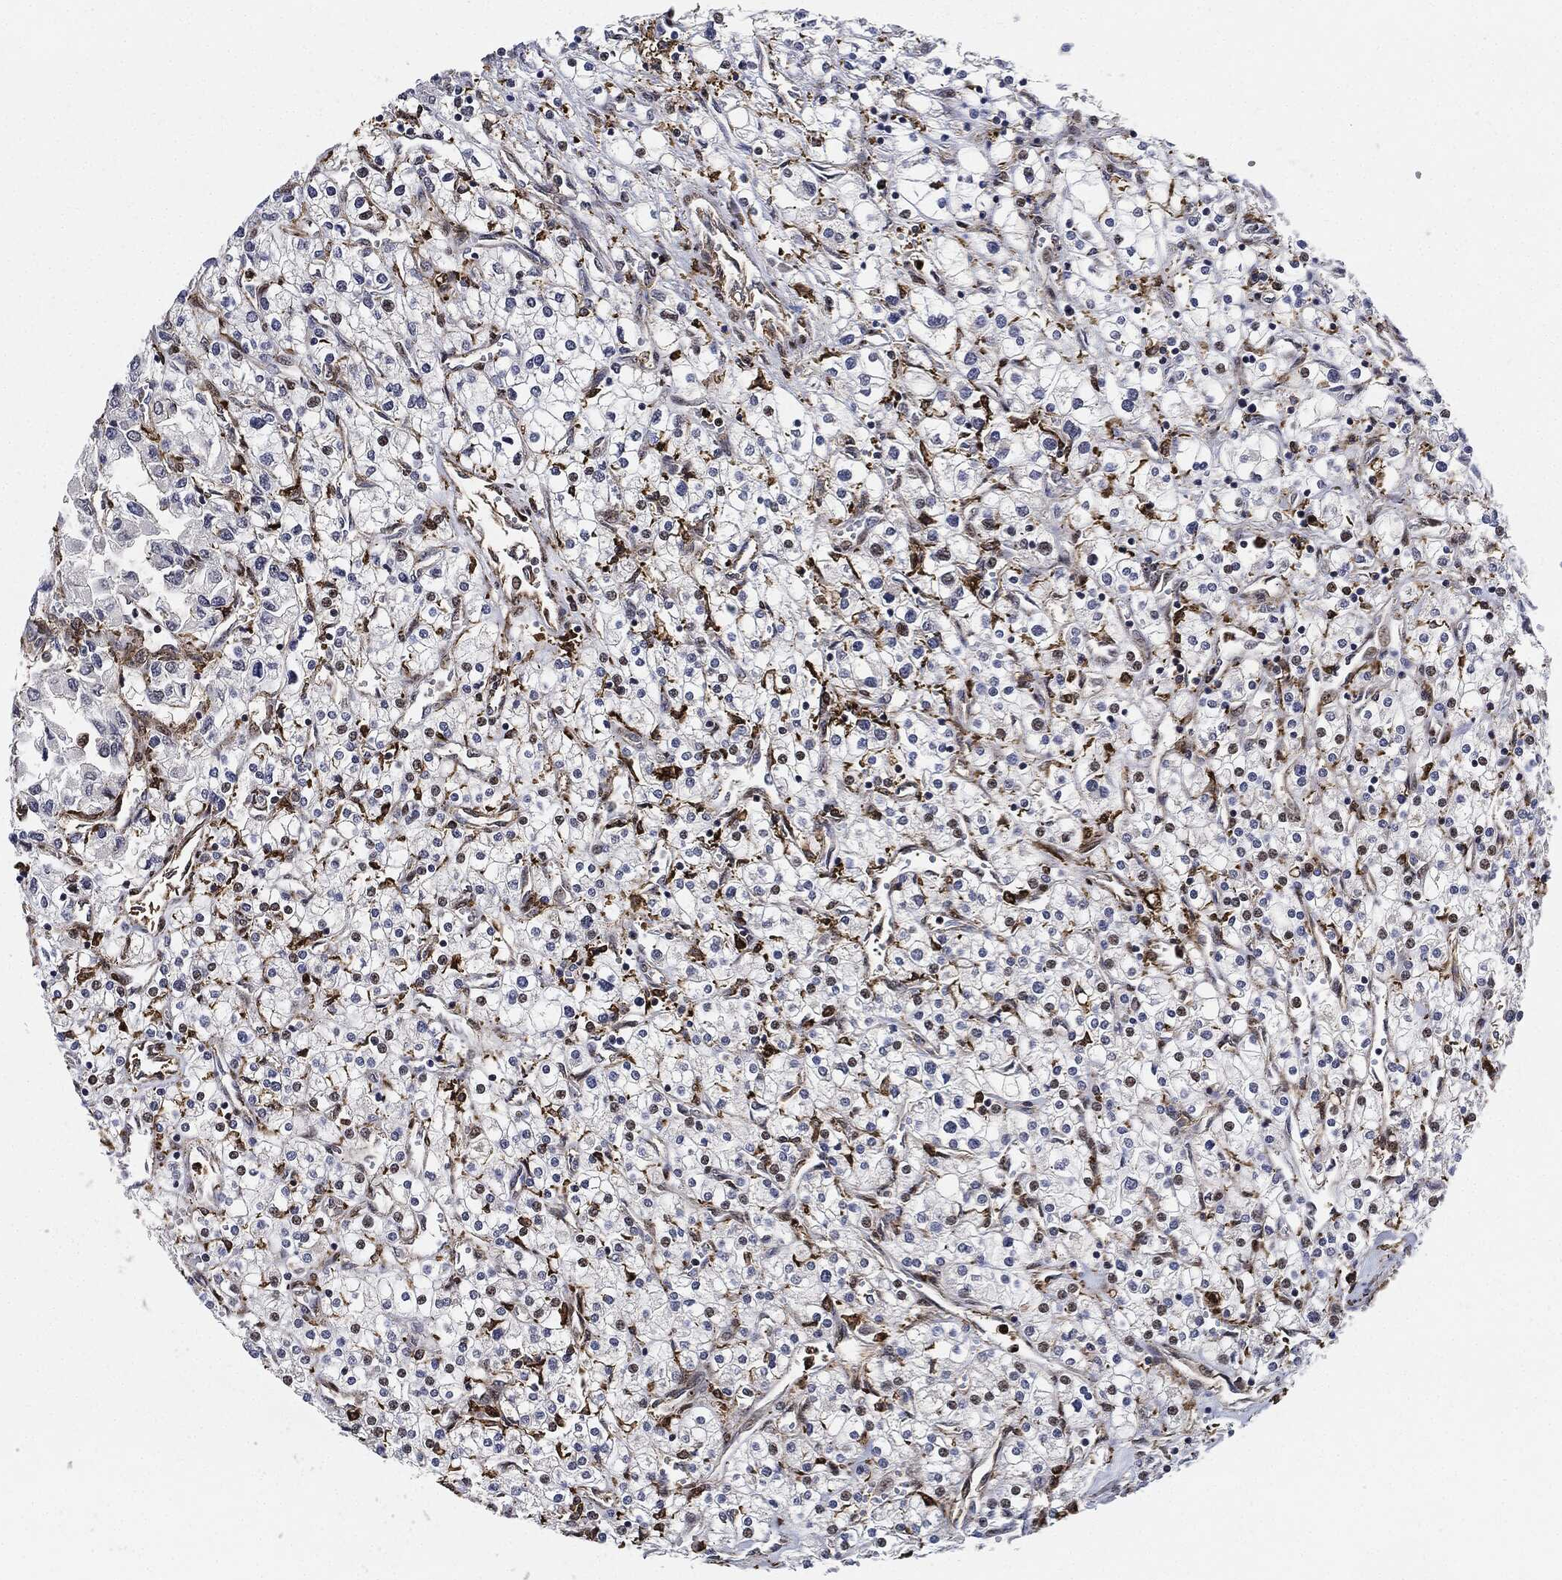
{"staining": {"intensity": "negative", "quantity": "none", "location": "none"}, "tissue": "renal cancer", "cell_type": "Tumor cells", "image_type": "cancer", "snomed": [{"axis": "morphology", "description": "Adenocarcinoma, NOS"}, {"axis": "topography", "description": "Kidney"}], "caption": "Immunohistochemical staining of human adenocarcinoma (renal) reveals no significant expression in tumor cells. (DAB (3,3'-diaminobenzidine) immunohistochemistry visualized using brightfield microscopy, high magnification).", "gene": "NANOS3", "patient": {"sex": "male", "age": 80}}